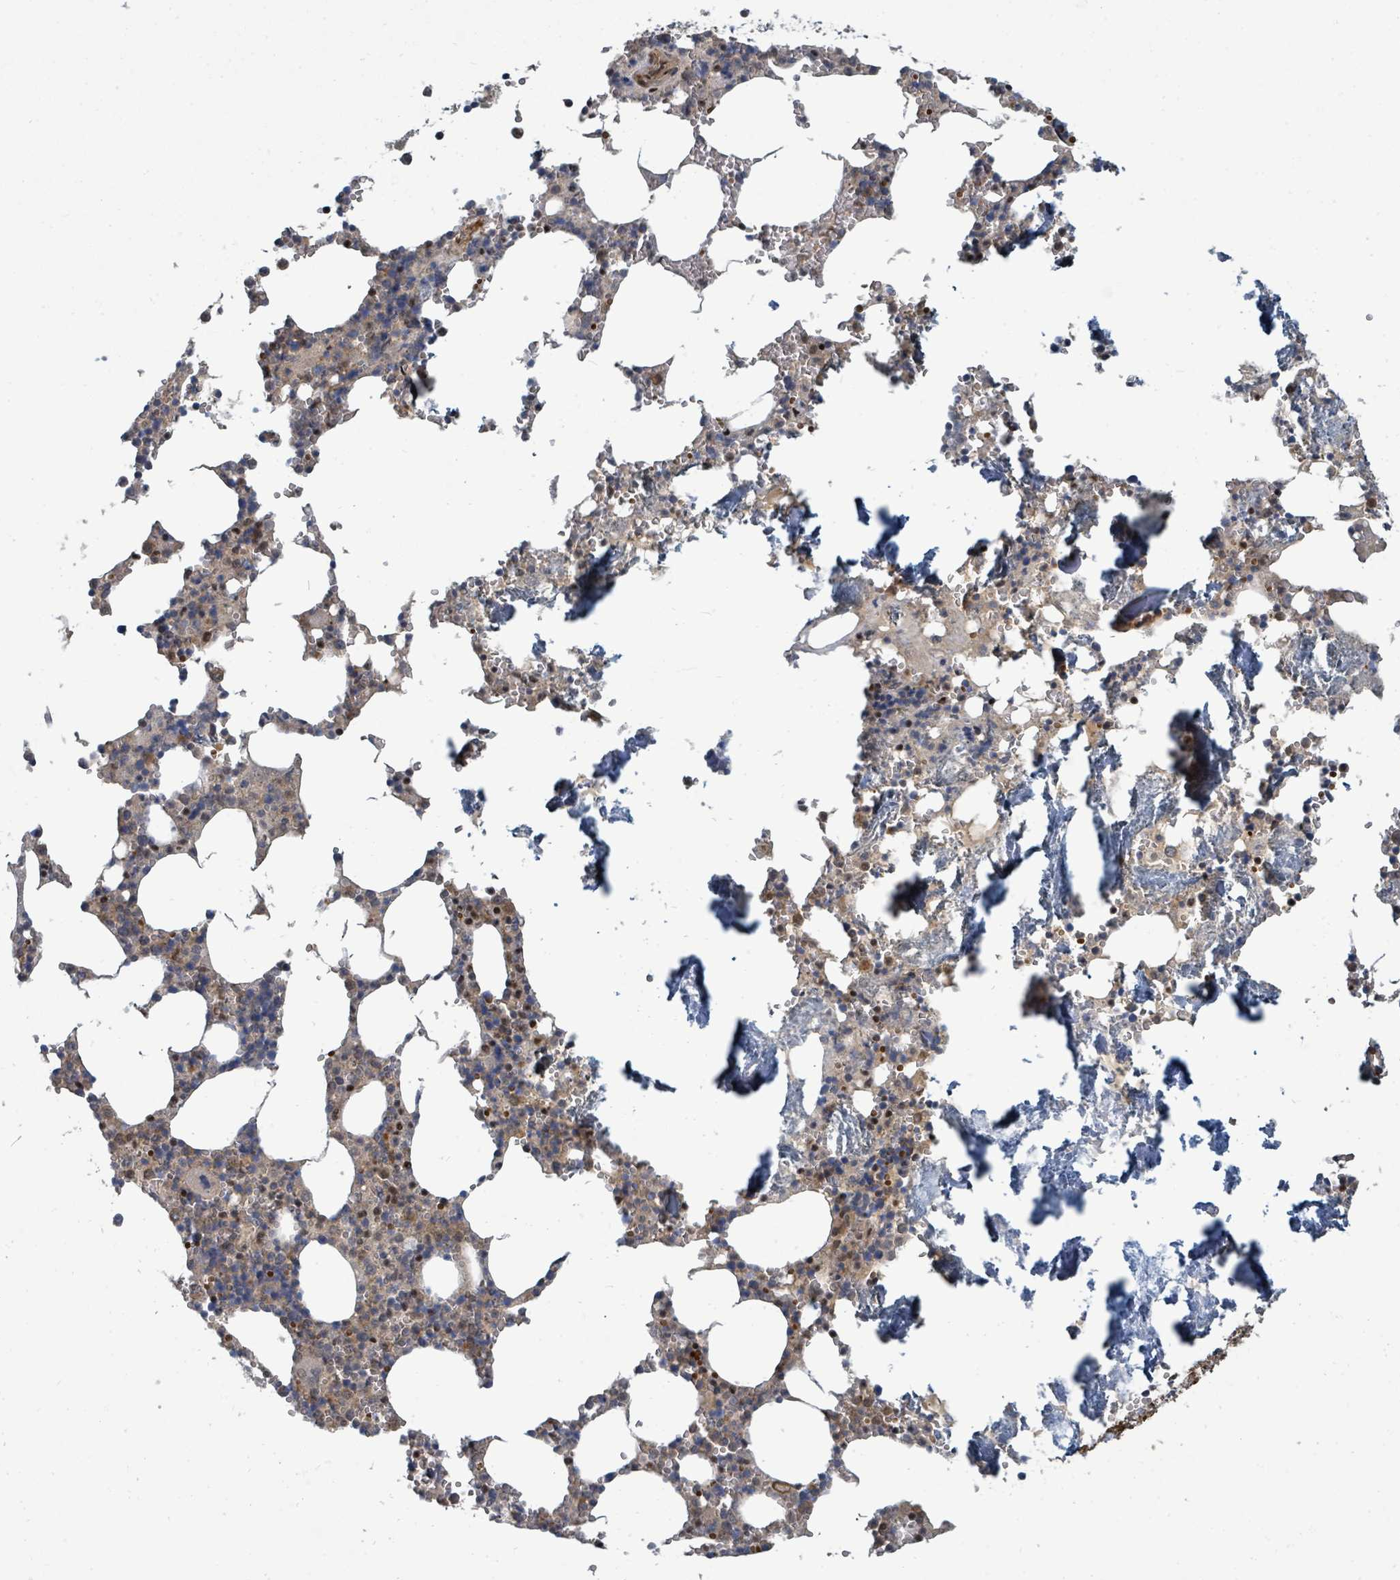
{"staining": {"intensity": "moderate", "quantity": "25%-75%", "location": "cytoplasmic/membranous,nuclear"}, "tissue": "bone marrow", "cell_type": "Hematopoietic cells", "image_type": "normal", "snomed": [{"axis": "morphology", "description": "Normal tissue, NOS"}, {"axis": "topography", "description": "Bone marrow"}], "caption": "Human bone marrow stained with a brown dye demonstrates moderate cytoplasmic/membranous,nuclear positive positivity in approximately 25%-75% of hematopoietic cells.", "gene": "TRDMT1", "patient": {"sex": "male", "age": 54}}